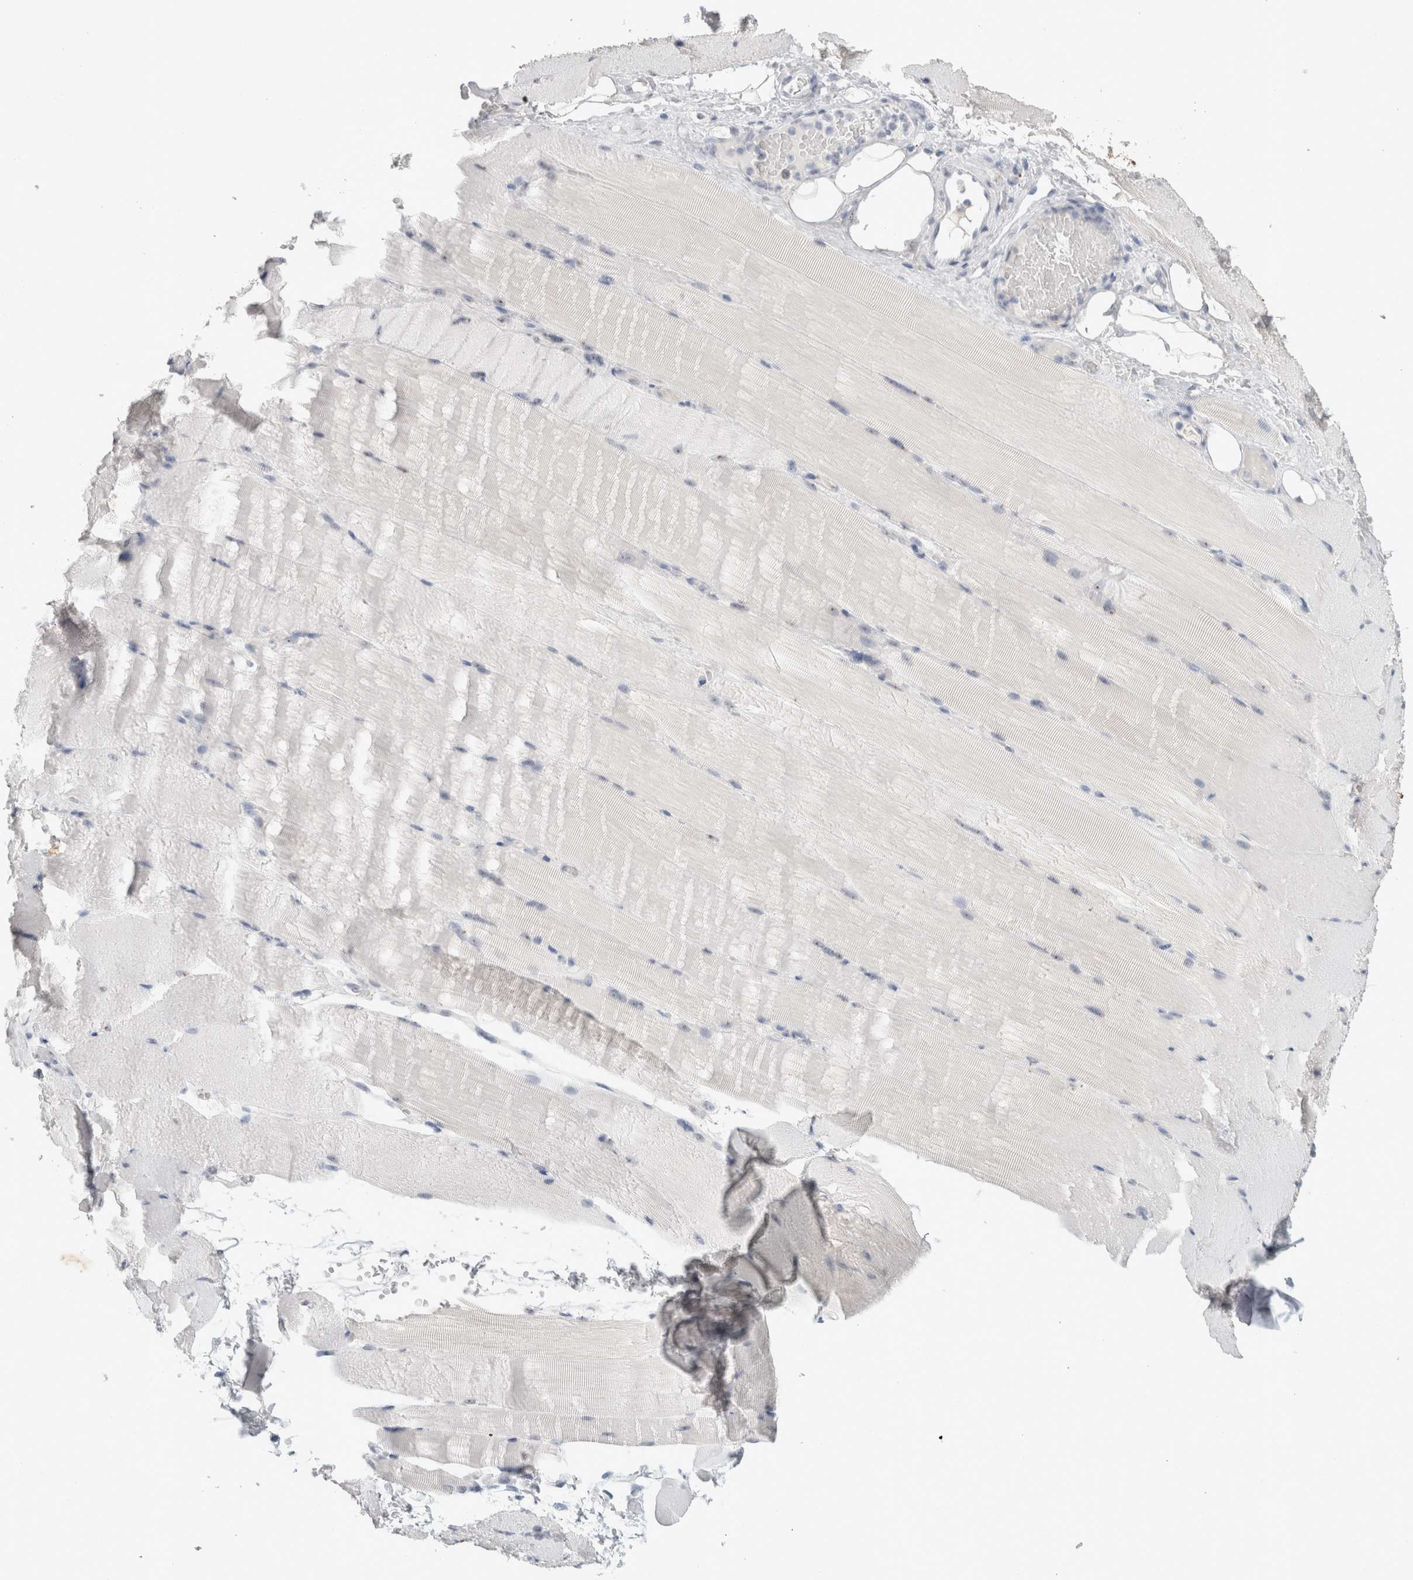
{"staining": {"intensity": "negative", "quantity": "none", "location": "none"}, "tissue": "skeletal muscle", "cell_type": "Myocytes", "image_type": "normal", "snomed": [{"axis": "morphology", "description": "Normal tissue, NOS"}, {"axis": "topography", "description": "Skeletal muscle"}, {"axis": "topography", "description": "Parathyroid gland"}], "caption": "An immunohistochemistry micrograph of unremarkable skeletal muscle is shown. There is no staining in myocytes of skeletal muscle. (Immunohistochemistry (ihc), brightfield microscopy, high magnification).", "gene": "CADM3", "patient": {"sex": "female", "age": 37}}